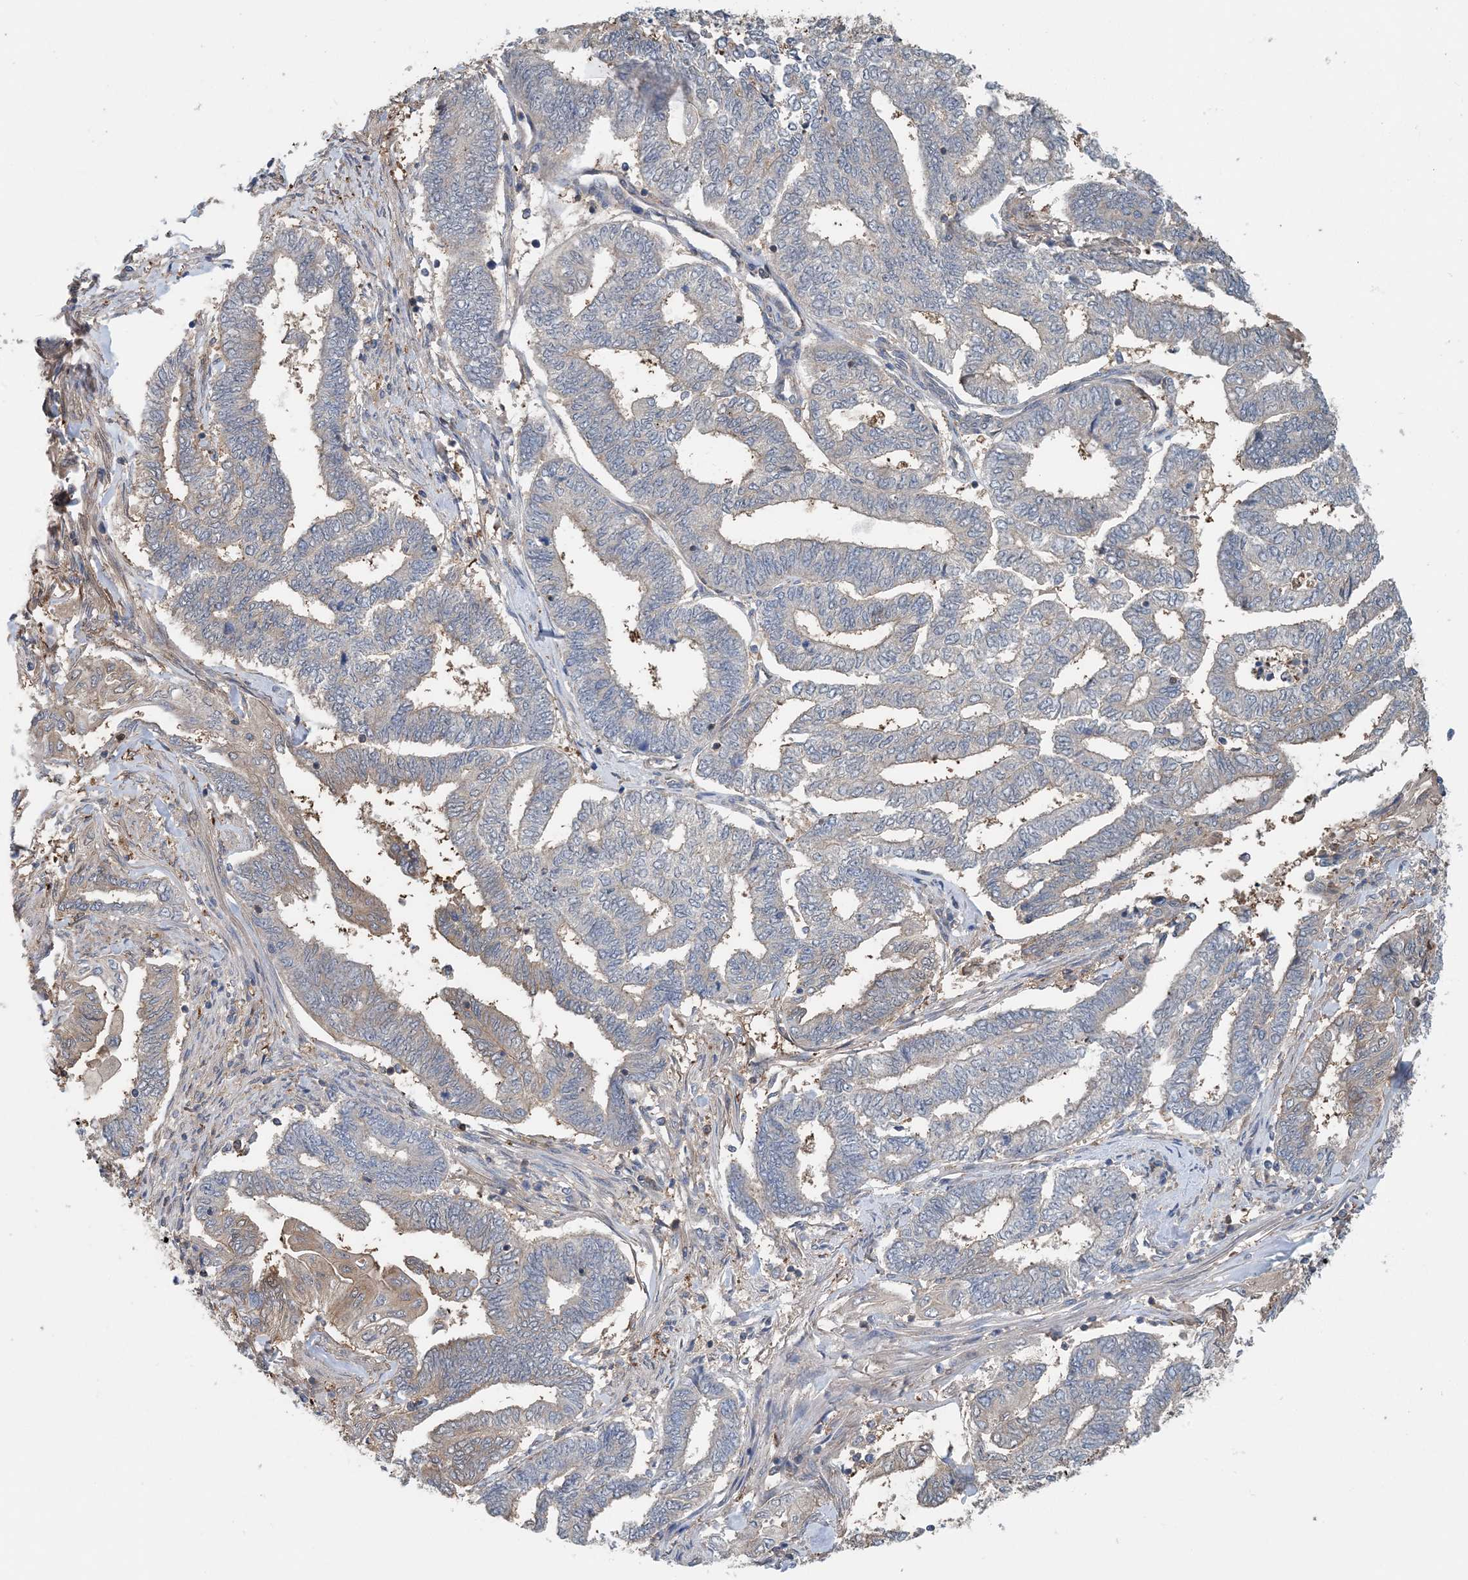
{"staining": {"intensity": "weak", "quantity": "25%-75%", "location": "cytoplasmic/membranous"}, "tissue": "endometrial cancer", "cell_type": "Tumor cells", "image_type": "cancer", "snomed": [{"axis": "morphology", "description": "Adenocarcinoma, NOS"}, {"axis": "topography", "description": "Uterus"}, {"axis": "topography", "description": "Endometrium"}], "caption": "This is a micrograph of immunohistochemistry (IHC) staining of endometrial cancer (adenocarcinoma), which shows weak staining in the cytoplasmic/membranous of tumor cells.", "gene": "HIKESHI", "patient": {"sex": "female", "age": 70}}